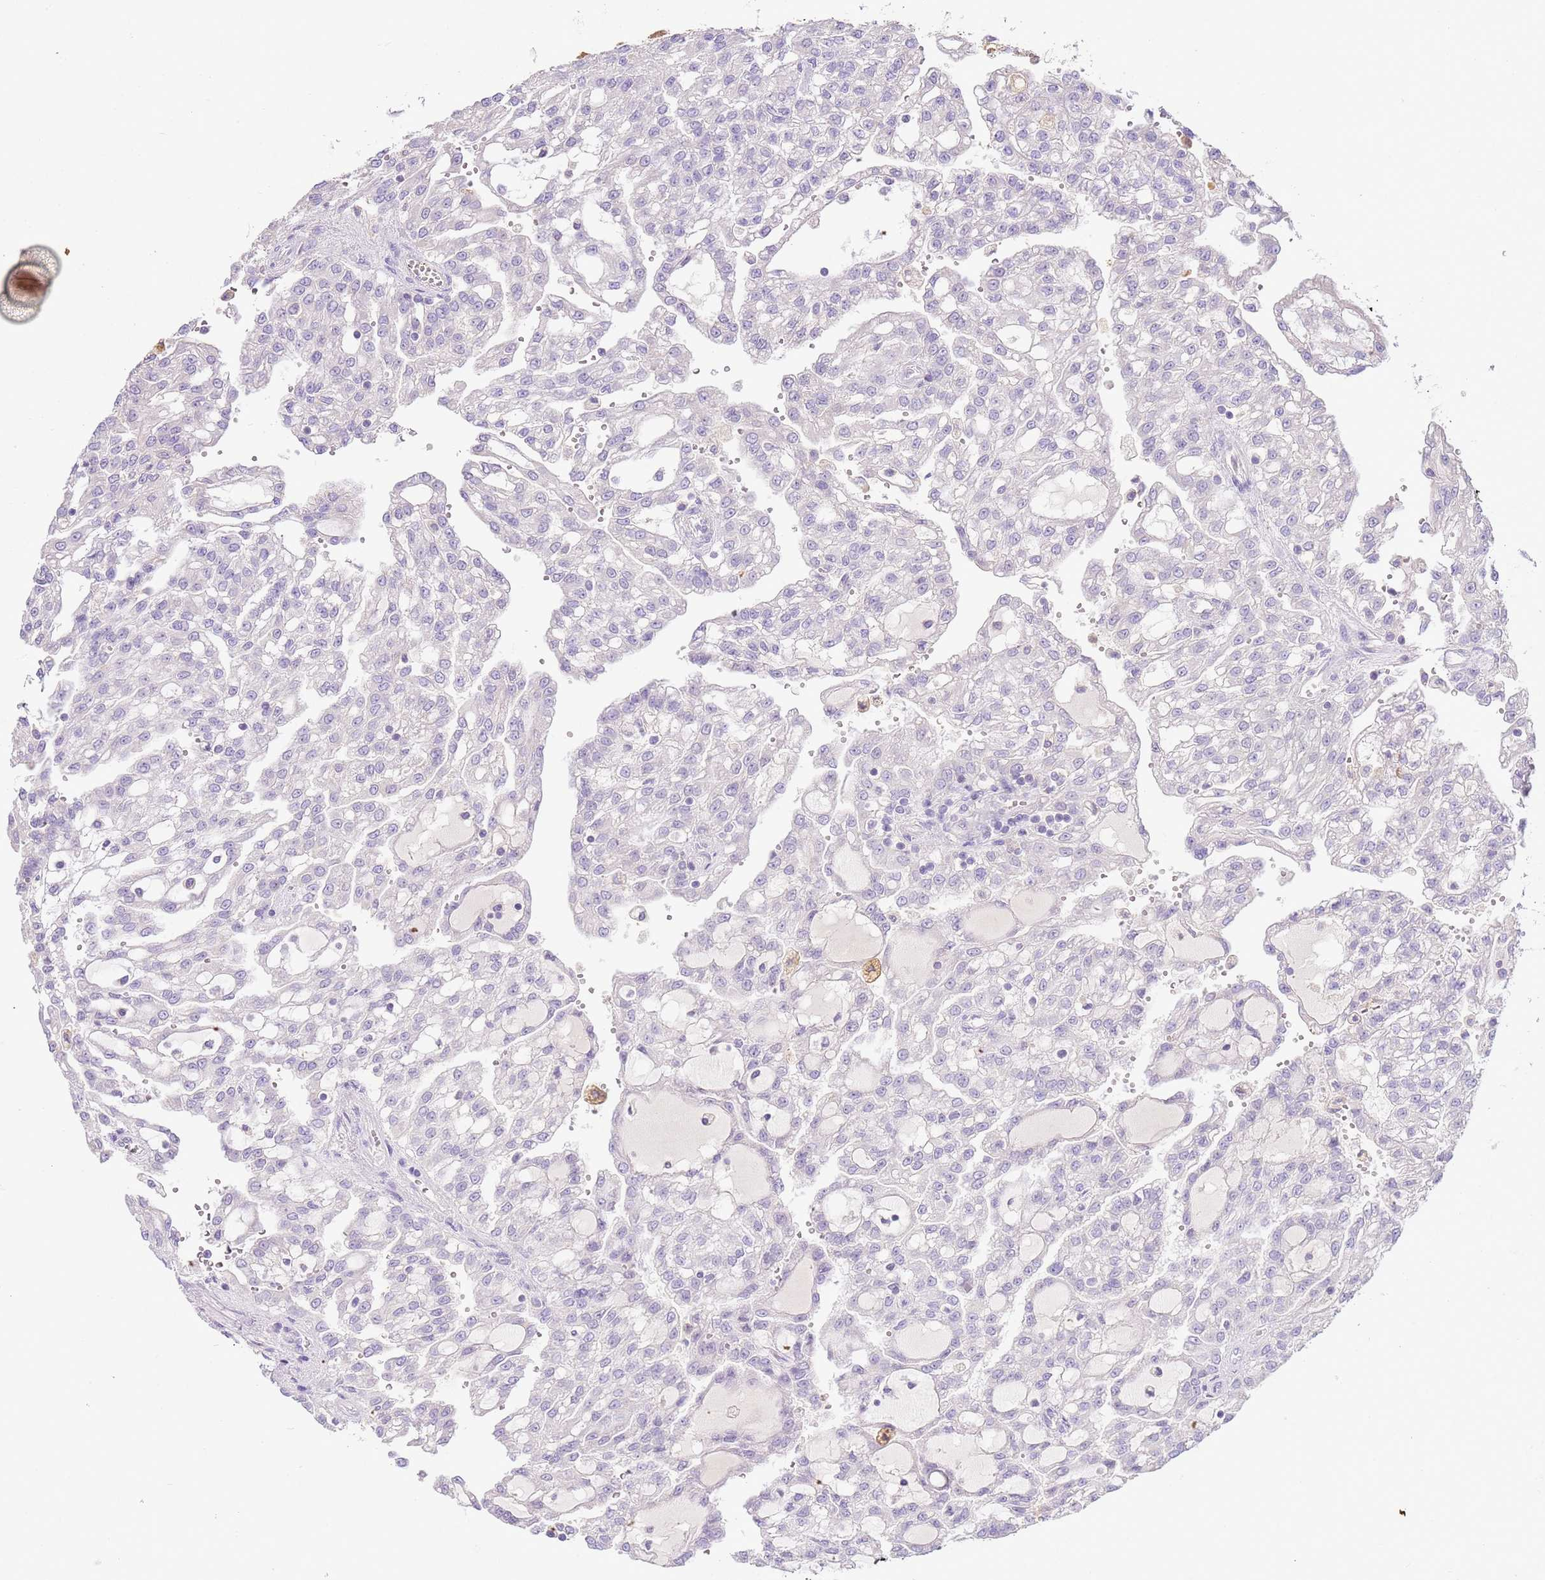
{"staining": {"intensity": "negative", "quantity": "none", "location": "none"}, "tissue": "renal cancer", "cell_type": "Tumor cells", "image_type": "cancer", "snomed": [{"axis": "morphology", "description": "Adenocarcinoma, NOS"}, {"axis": "topography", "description": "Kidney"}], "caption": "DAB (3,3'-diaminobenzidine) immunohistochemical staining of renal adenocarcinoma reveals no significant expression in tumor cells.", "gene": "IL2RG", "patient": {"sex": "male", "age": 63}}